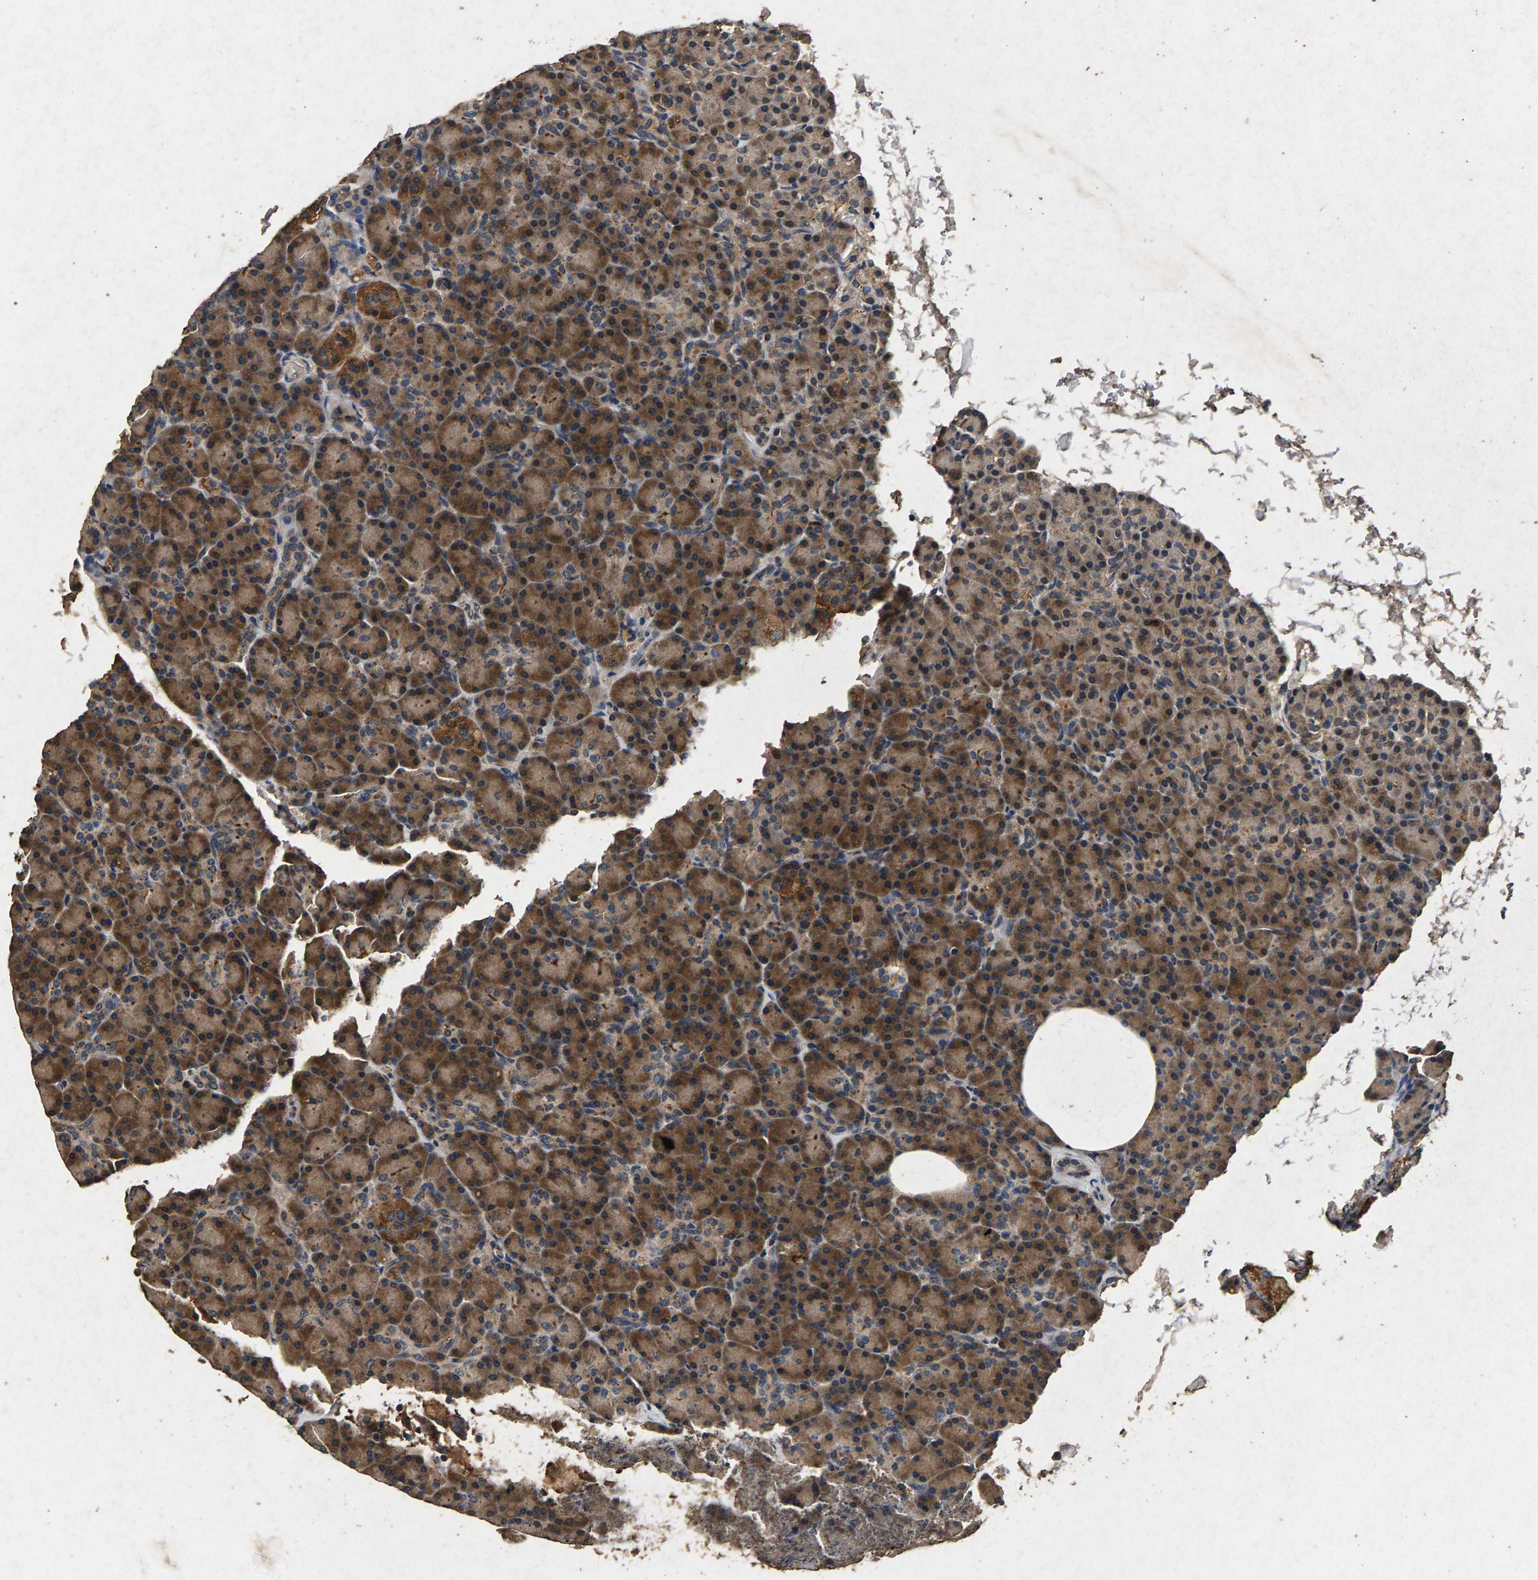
{"staining": {"intensity": "moderate", "quantity": ">75%", "location": "cytoplasmic/membranous"}, "tissue": "pancreas", "cell_type": "Exocrine glandular cells", "image_type": "normal", "snomed": [{"axis": "morphology", "description": "Normal tissue, NOS"}, {"axis": "topography", "description": "Pancreas"}], "caption": "This histopathology image shows normal pancreas stained with IHC to label a protein in brown. The cytoplasmic/membranous of exocrine glandular cells show moderate positivity for the protein. Nuclei are counter-stained blue.", "gene": "PPP1CC", "patient": {"sex": "female", "age": 43}}